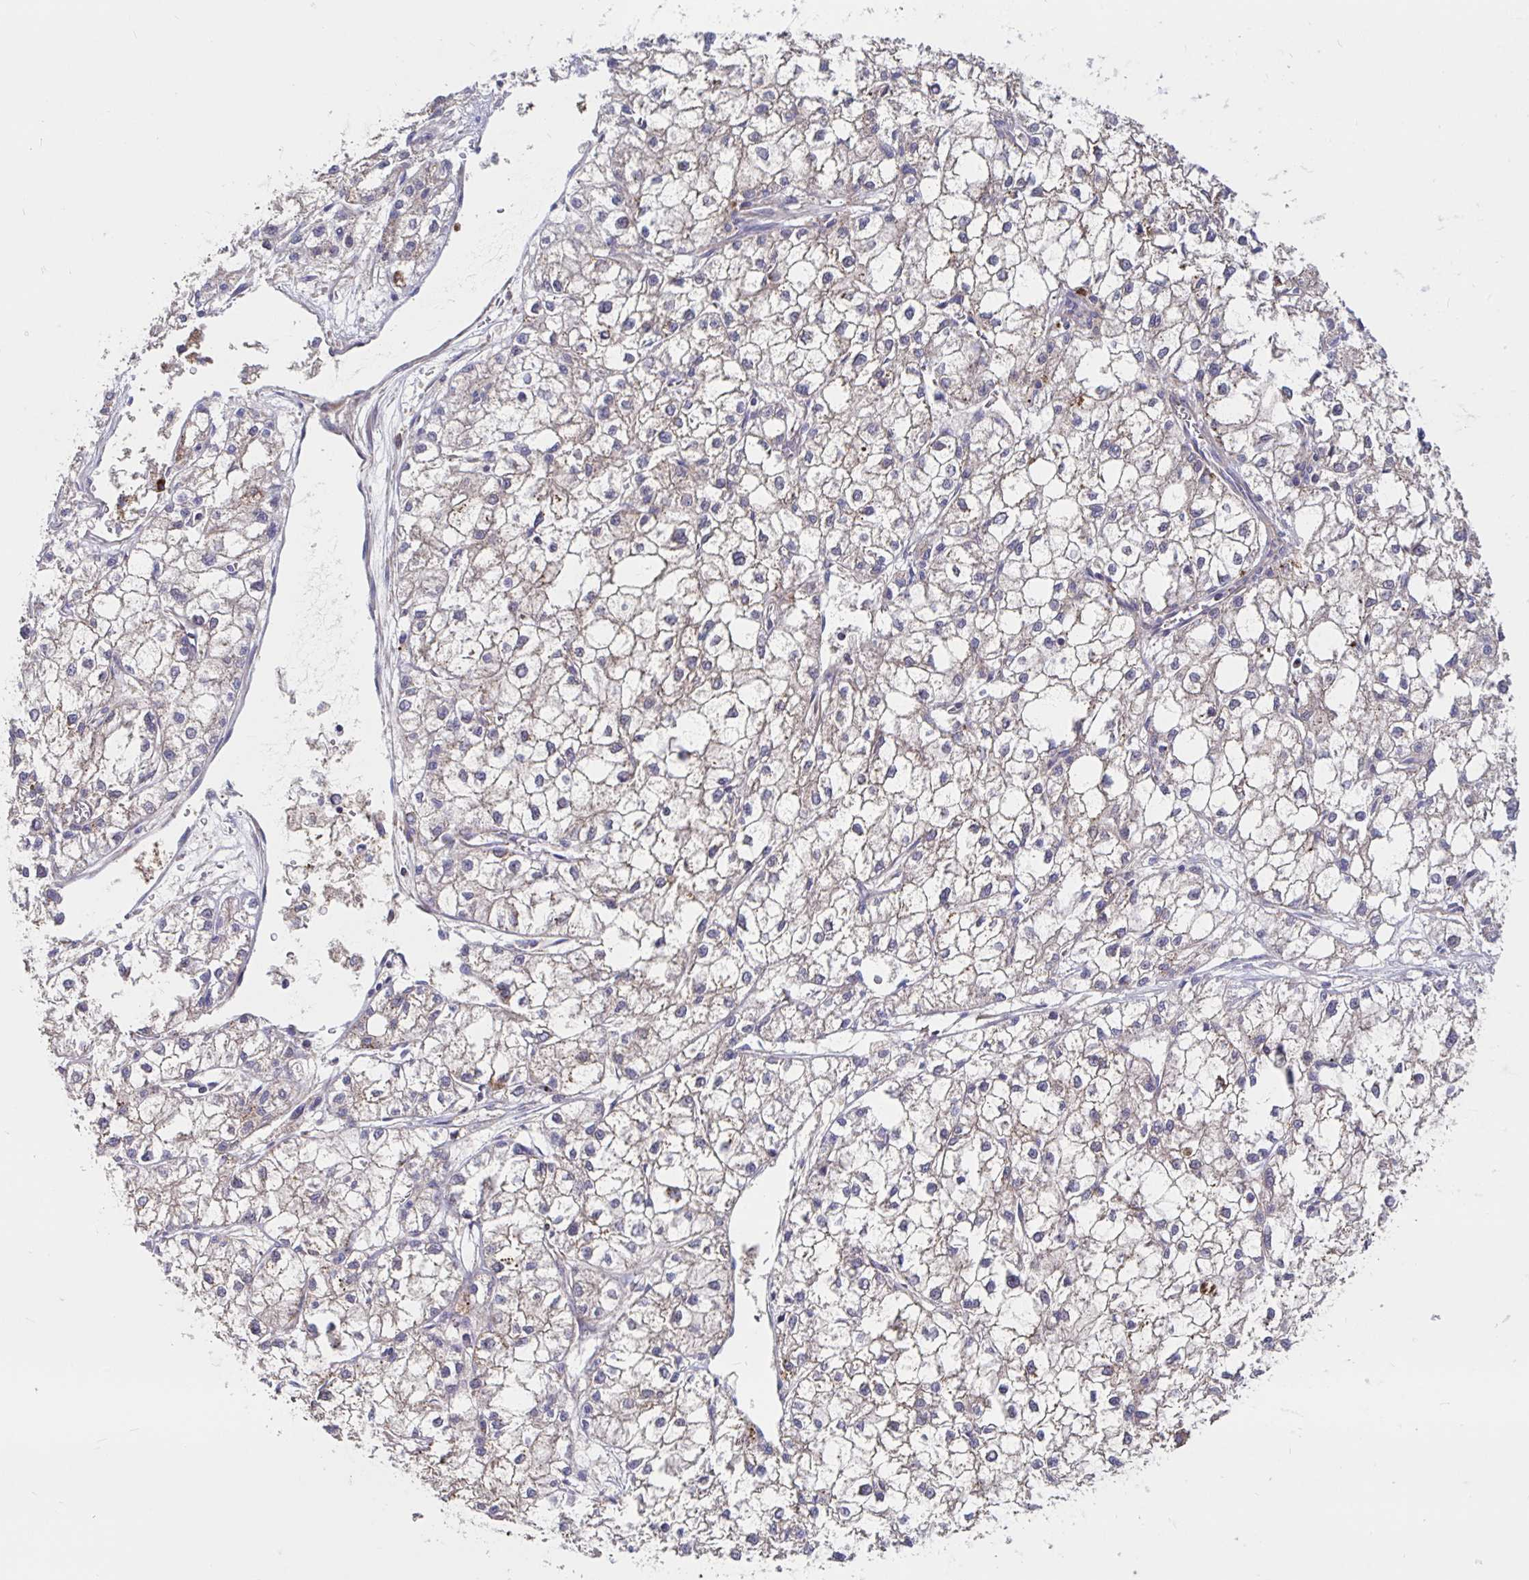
{"staining": {"intensity": "weak", "quantity": "<25%", "location": "cytoplasmic/membranous"}, "tissue": "liver cancer", "cell_type": "Tumor cells", "image_type": "cancer", "snomed": [{"axis": "morphology", "description": "Carcinoma, Hepatocellular, NOS"}, {"axis": "topography", "description": "Liver"}], "caption": "Tumor cells show no significant protein staining in liver cancer. Brightfield microscopy of immunohistochemistry (IHC) stained with DAB (brown) and hematoxylin (blue), captured at high magnification.", "gene": "PRDX3", "patient": {"sex": "female", "age": 43}}